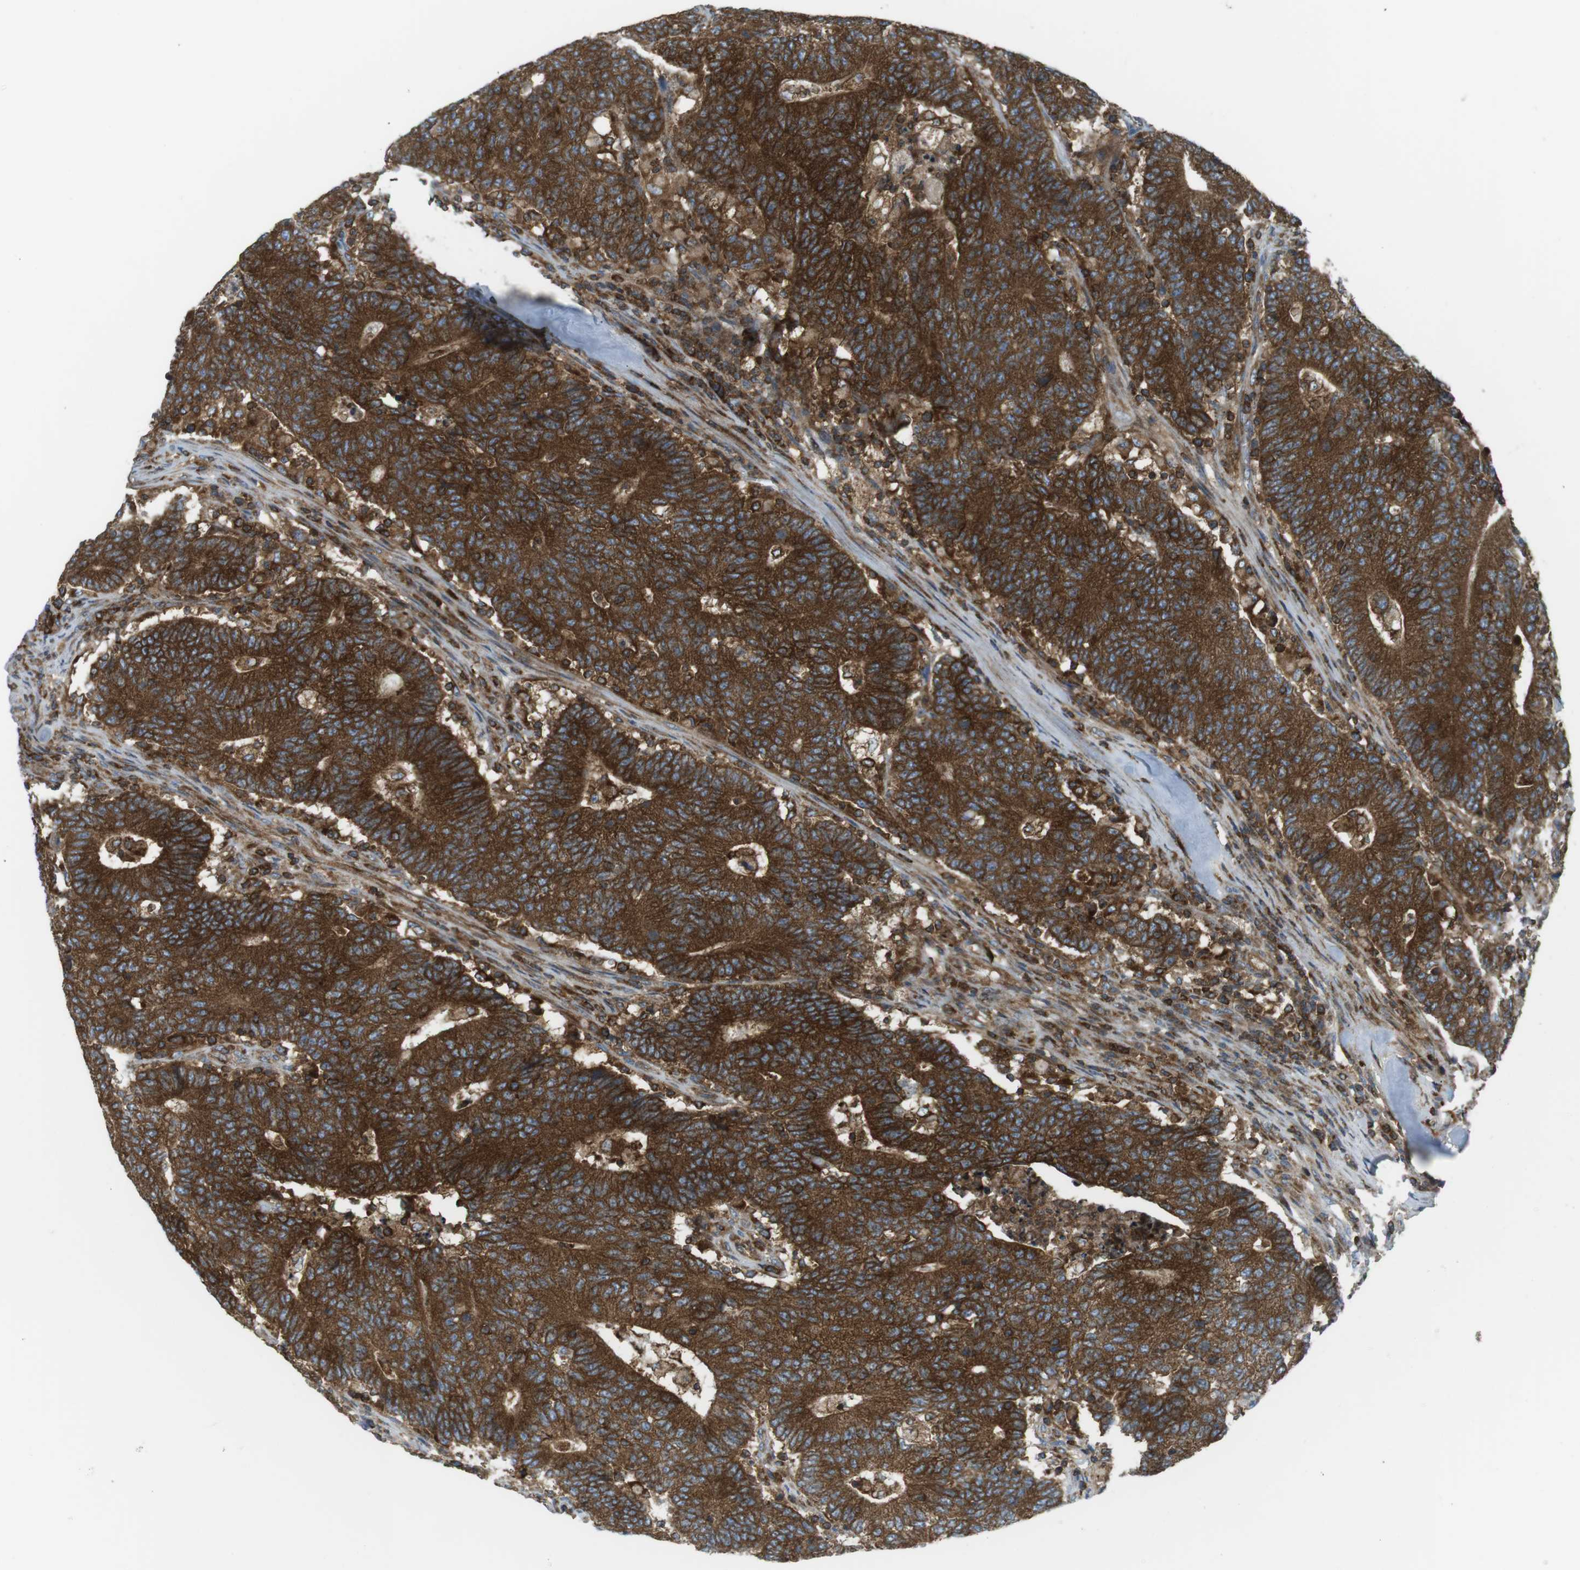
{"staining": {"intensity": "strong", "quantity": ">75%", "location": "cytoplasmic/membranous"}, "tissue": "colorectal cancer", "cell_type": "Tumor cells", "image_type": "cancer", "snomed": [{"axis": "morphology", "description": "Normal tissue, NOS"}, {"axis": "morphology", "description": "Adenocarcinoma, NOS"}, {"axis": "topography", "description": "Colon"}], "caption": "Immunohistochemical staining of human colorectal cancer displays high levels of strong cytoplasmic/membranous expression in approximately >75% of tumor cells.", "gene": "FLII", "patient": {"sex": "female", "age": 75}}